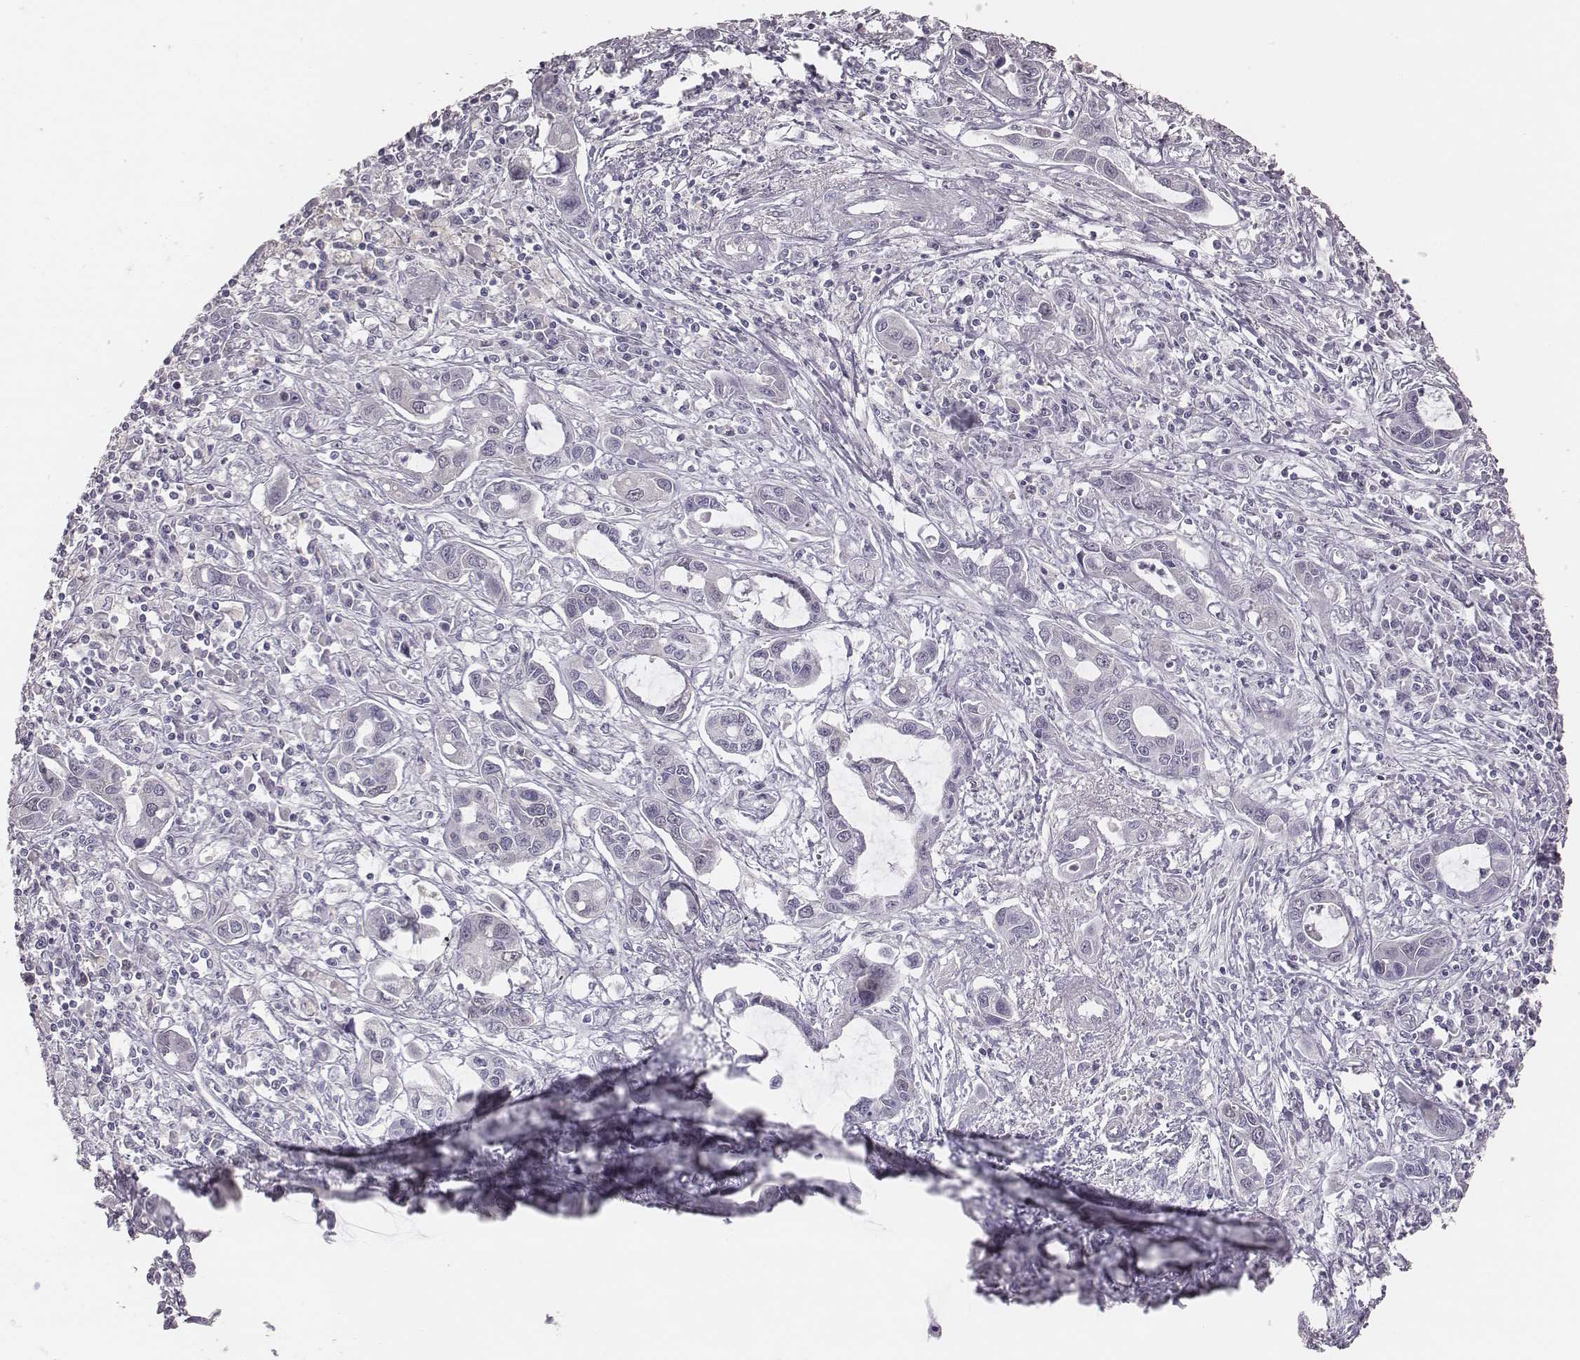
{"staining": {"intensity": "negative", "quantity": "none", "location": "none"}, "tissue": "liver cancer", "cell_type": "Tumor cells", "image_type": "cancer", "snomed": [{"axis": "morphology", "description": "Cholangiocarcinoma"}, {"axis": "topography", "description": "Liver"}], "caption": "IHC photomicrograph of liver cancer stained for a protein (brown), which exhibits no expression in tumor cells.", "gene": "PBK", "patient": {"sex": "male", "age": 58}}